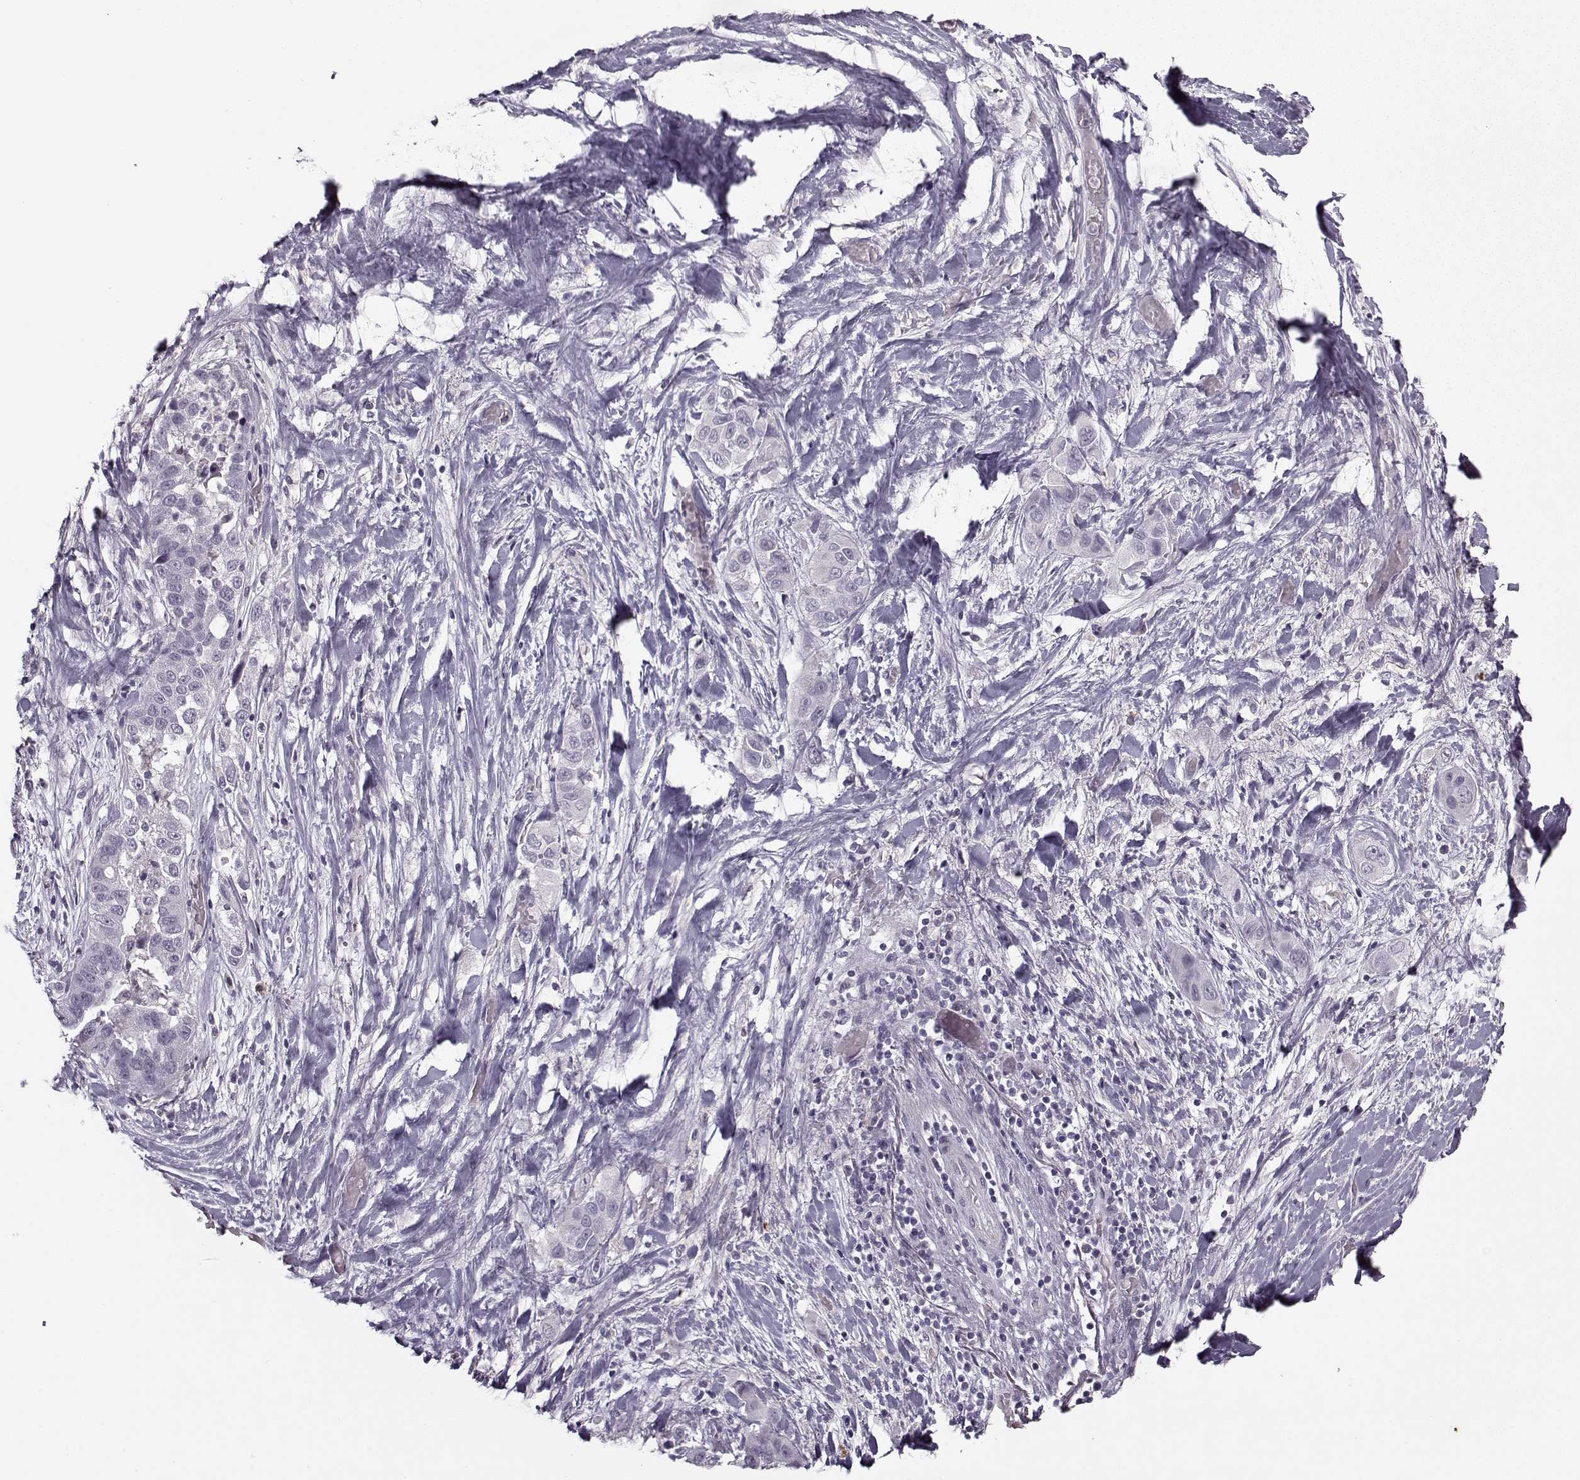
{"staining": {"intensity": "negative", "quantity": "none", "location": "none"}, "tissue": "liver cancer", "cell_type": "Tumor cells", "image_type": "cancer", "snomed": [{"axis": "morphology", "description": "Cholangiocarcinoma"}, {"axis": "topography", "description": "Liver"}], "caption": "High power microscopy histopathology image of an immunohistochemistry histopathology image of cholangiocarcinoma (liver), revealing no significant staining in tumor cells.", "gene": "KRT9", "patient": {"sex": "female", "age": 52}}